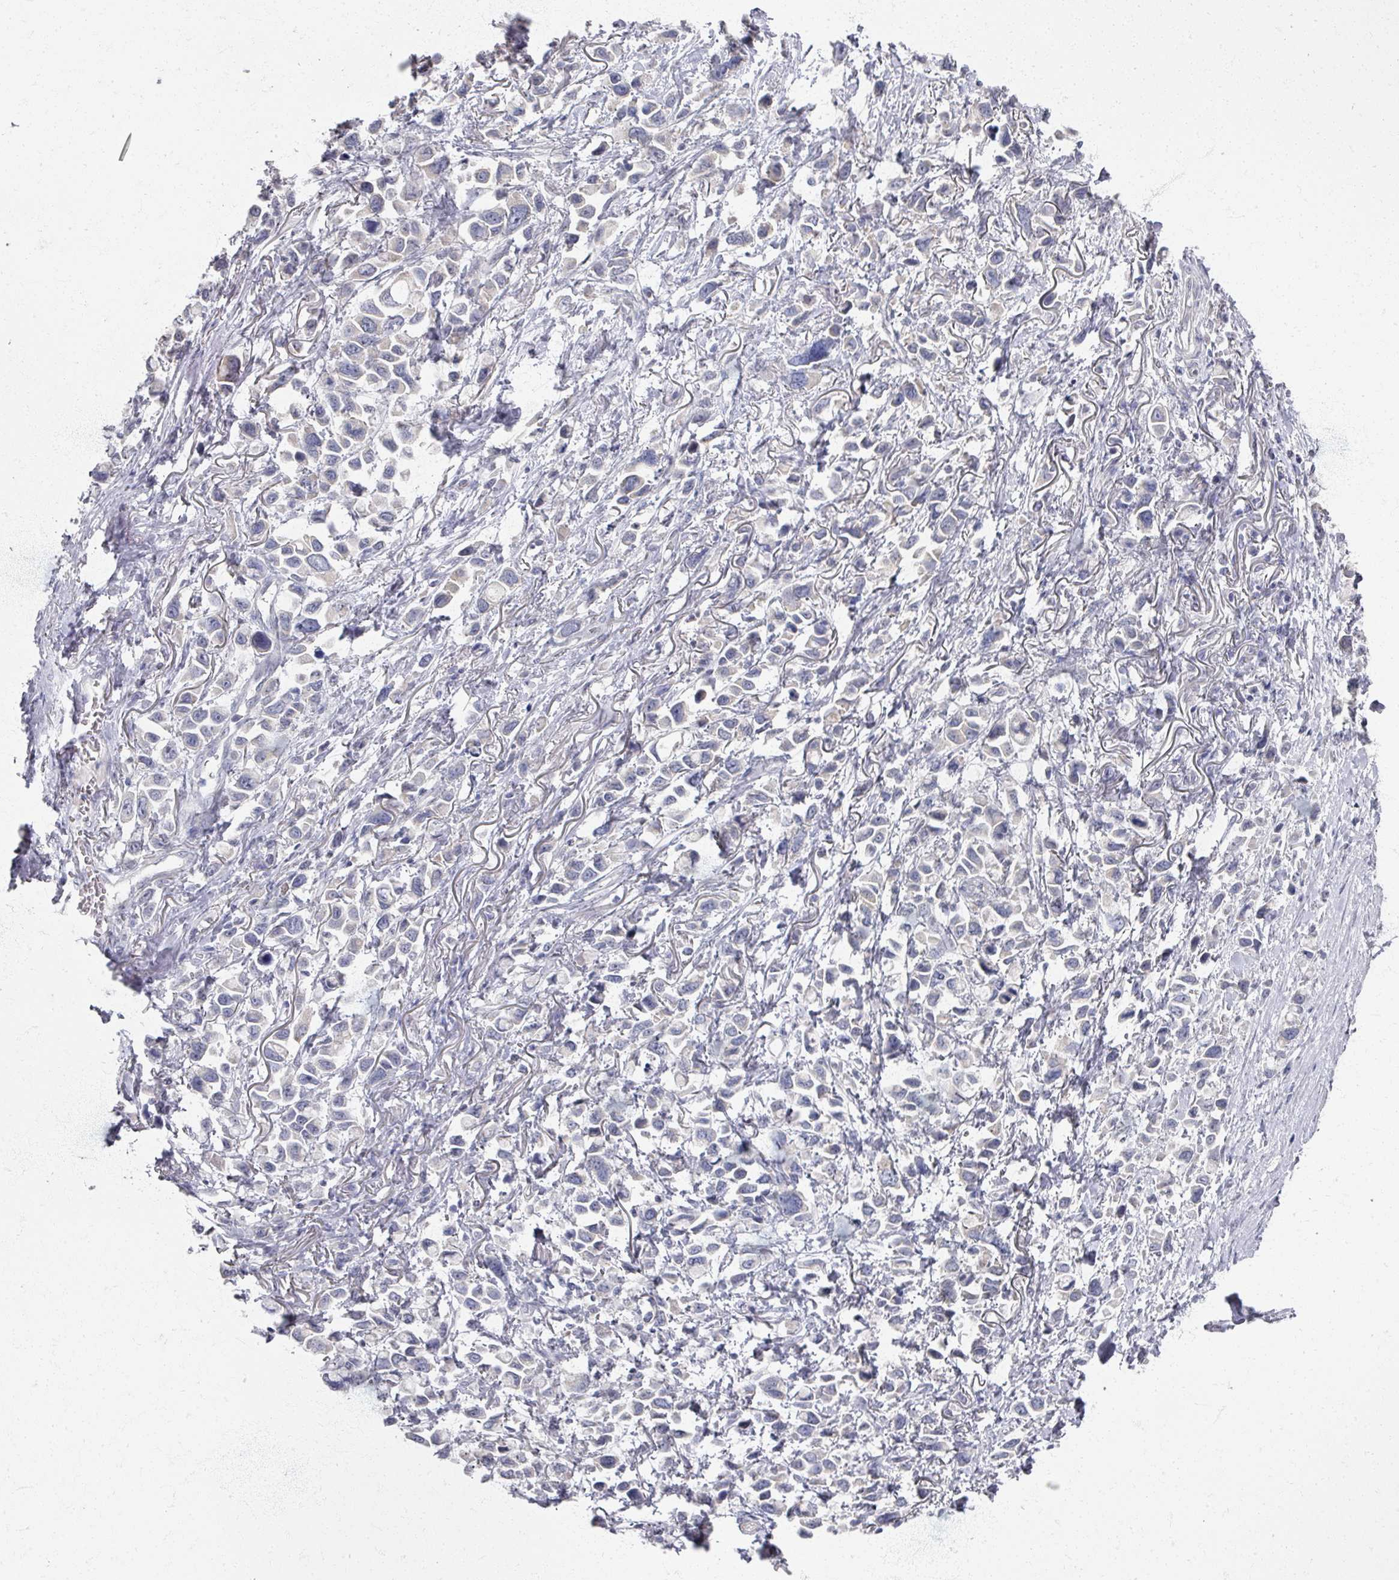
{"staining": {"intensity": "negative", "quantity": "none", "location": "none"}, "tissue": "stomach cancer", "cell_type": "Tumor cells", "image_type": "cancer", "snomed": [{"axis": "morphology", "description": "Adenocarcinoma, NOS"}, {"axis": "topography", "description": "Stomach"}], "caption": "This is an immunohistochemistry photomicrograph of human stomach cancer. There is no positivity in tumor cells.", "gene": "TTYH3", "patient": {"sex": "female", "age": 81}}